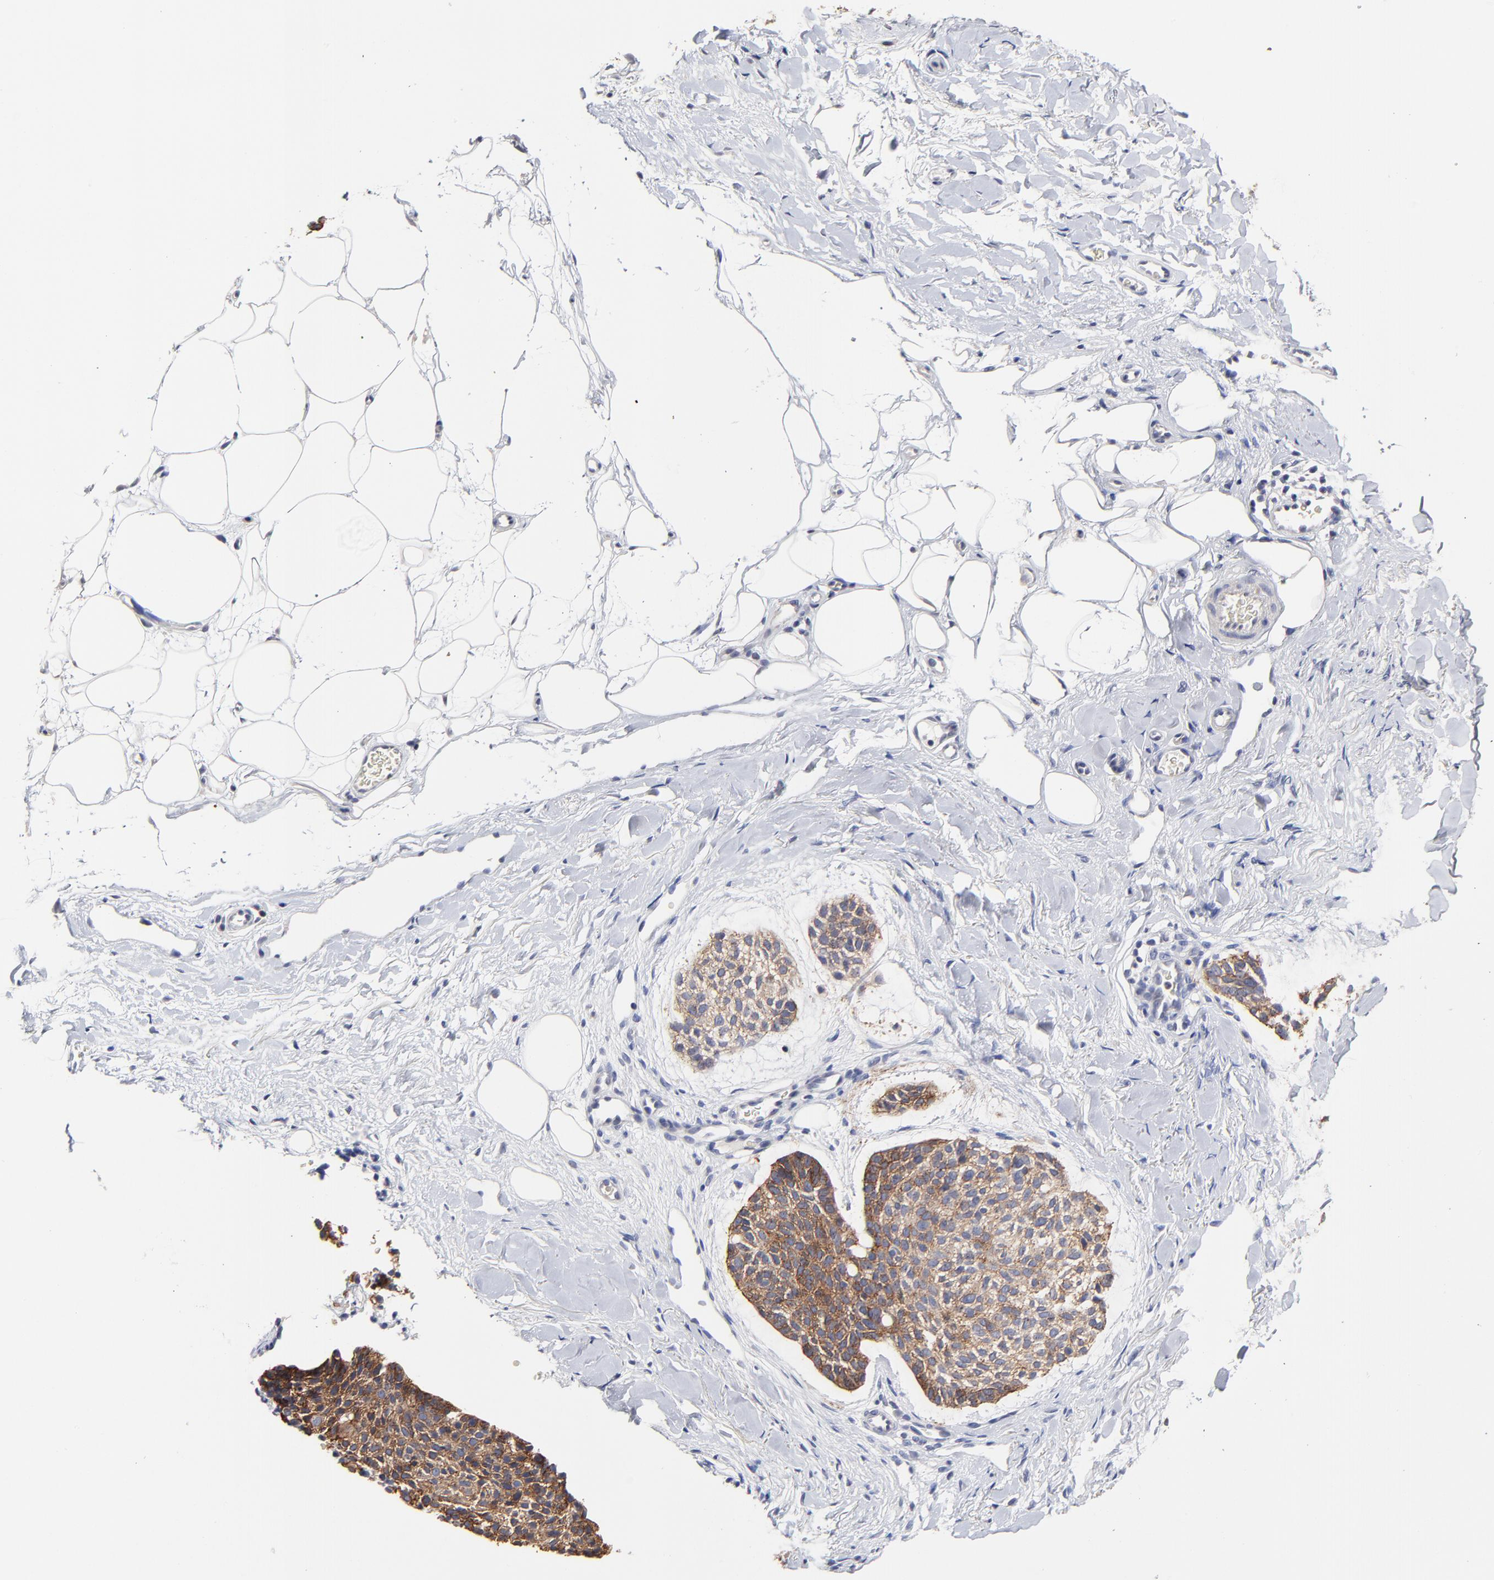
{"staining": {"intensity": "weak", "quantity": "25%-75%", "location": "cytoplasmic/membranous"}, "tissue": "skin cancer", "cell_type": "Tumor cells", "image_type": "cancer", "snomed": [{"axis": "morphology", "description": "Normal tissue, NOS"}, {"axis": "morphology", "description": "Basal cell carcinoma"}, {"axis": "topography", "description": "Skin"}], "caption": "Immunohistochemical staining of skin cancer (basal cell carcinoma) shows low levels of weak cytoplasmic/membranous expression in about 25%-75% of tumor cells.", "gene": "CXADR", "patient": {"sex": "female", "age": 70}}